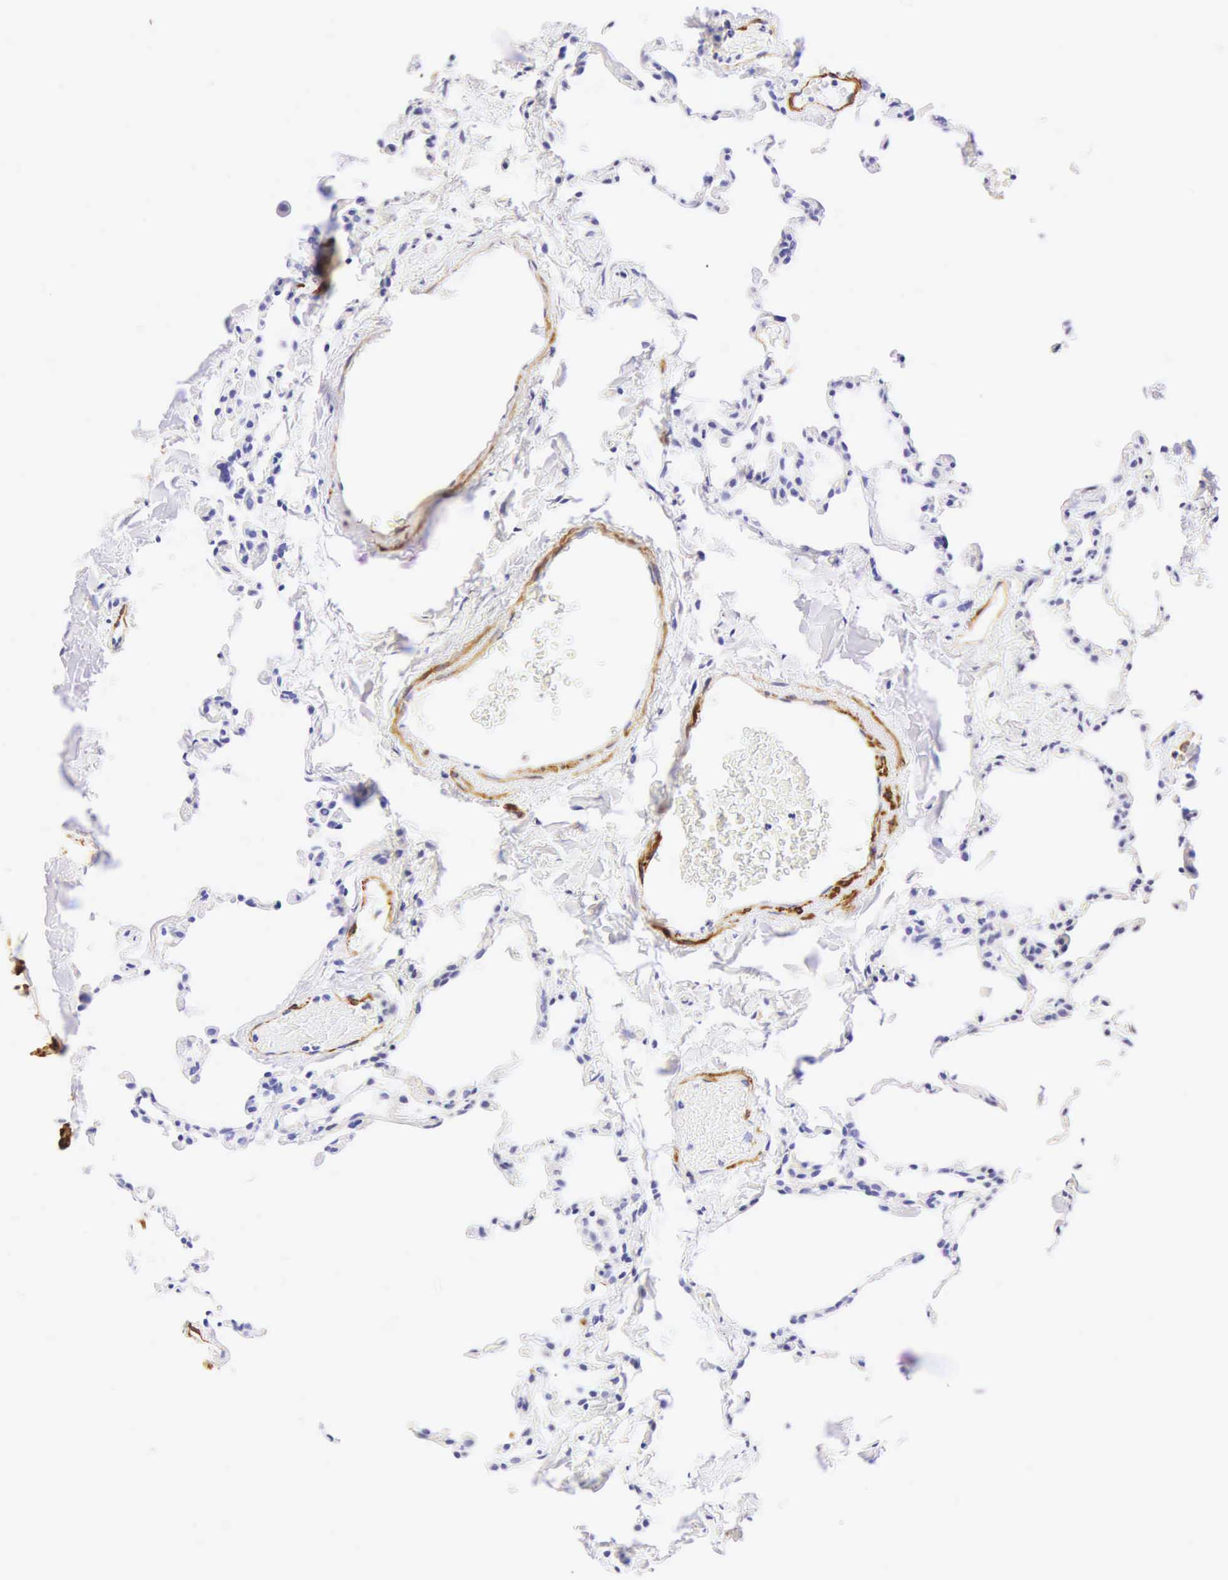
{"staining": {"intensity": "negative", "quantity": "none", "location": "none"}, "tissue": "lung", "cell_type": "Alveolar cells", "image_type": "normal", "snomed": [{"axis": "morphology", "description": "Normal tissue, NOS"}, {"axis": "topography", "description": "Lung"}], "caption": "Alveolar cells are negative for brown protein staining in normal lung. Brightfield microscopy of IHC stained with DAB (brown) and hematoxylin (blue), captured at high magnification.", "gene": "CALD1", "patient": {"sex": "female", "age": 61}}